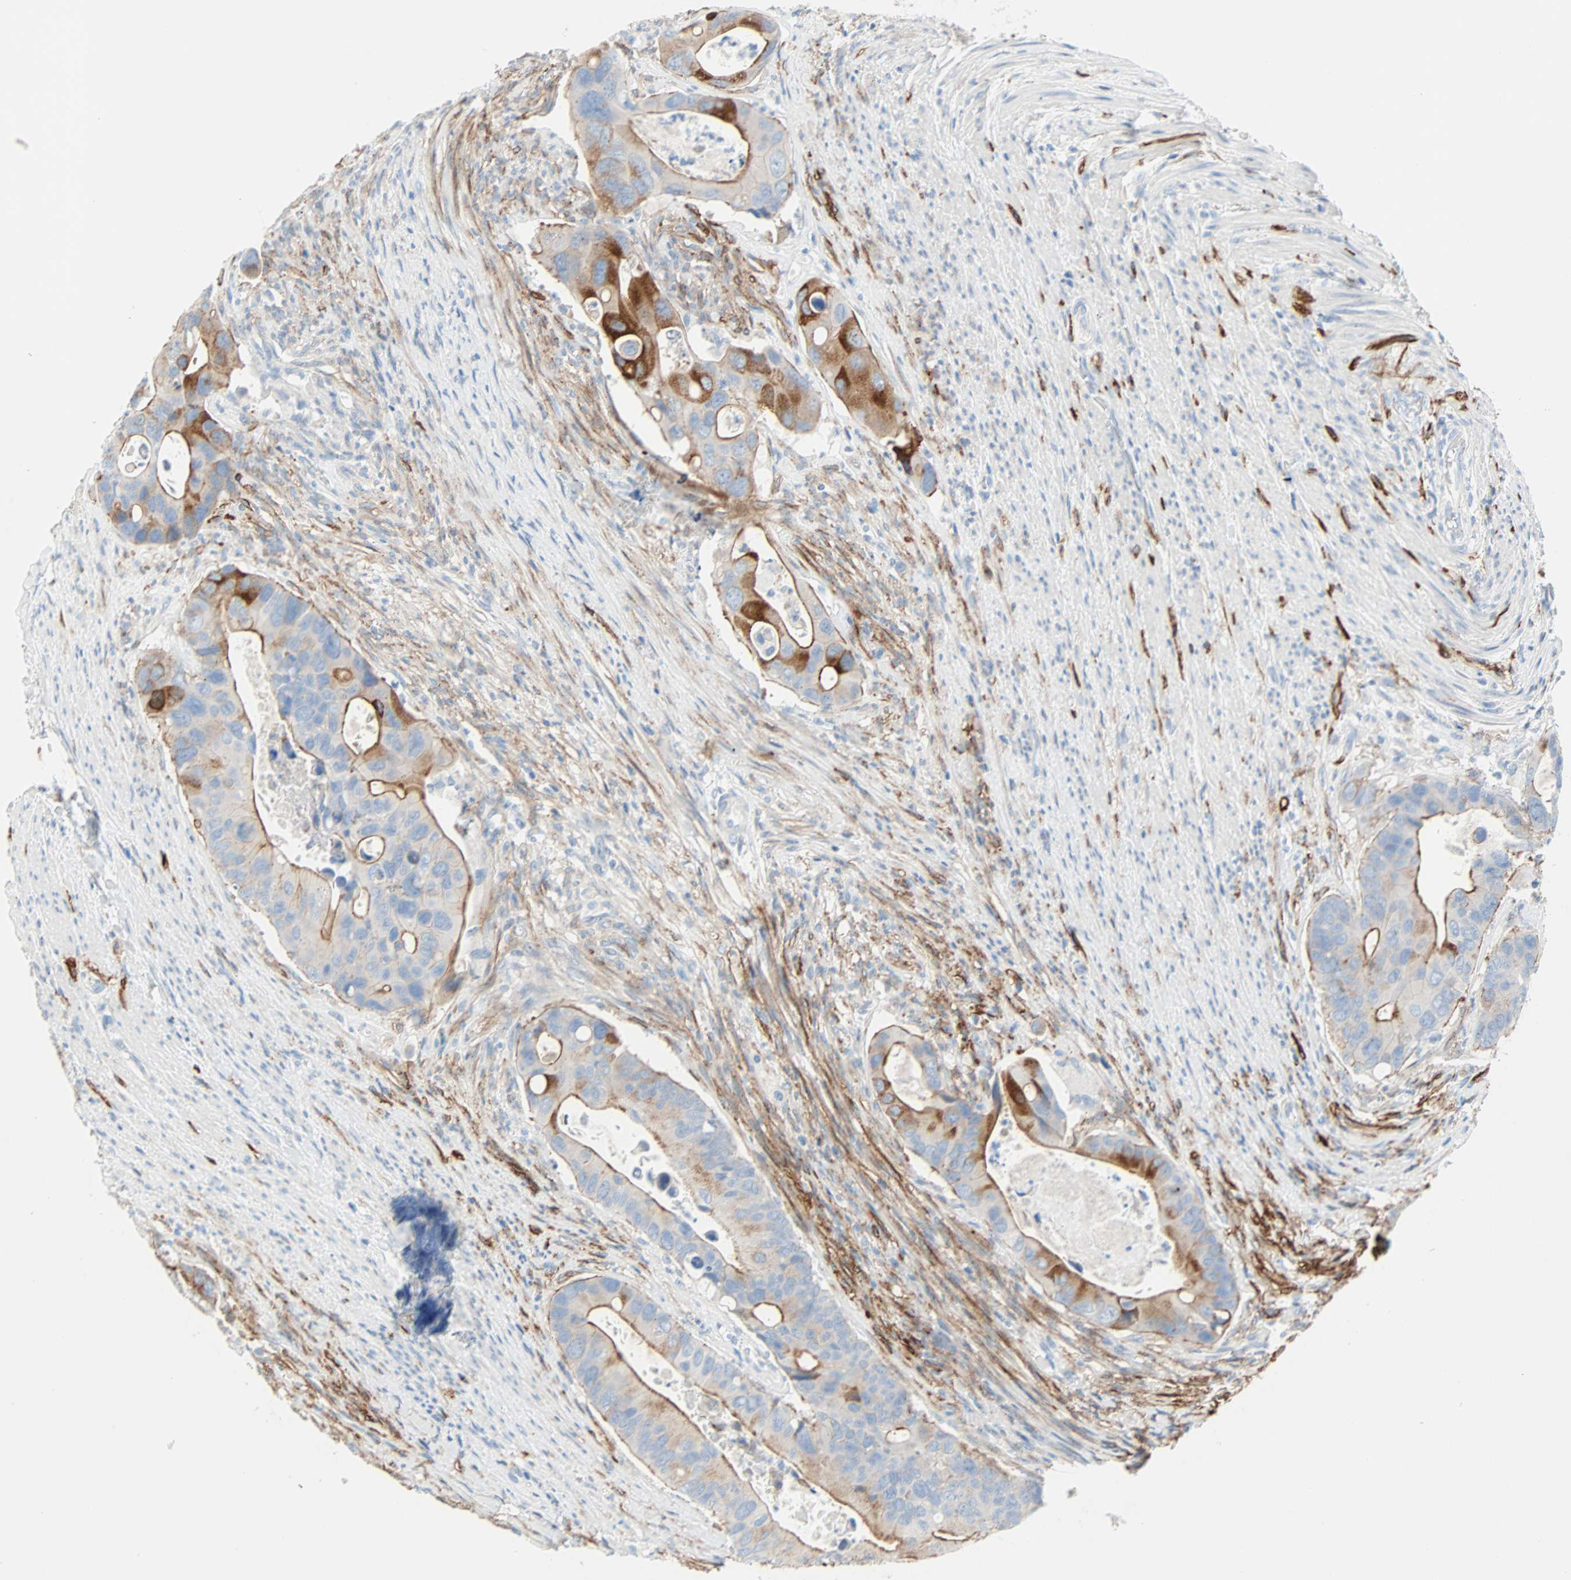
{"staining": {"intensity": "strong", "quantity": "25%-75%", "location": "cytoplasmic/membranous"}, "tissue": "colorectal cancer", "cell_type": "Tumor cells", "image_type": "cancer", "snomed": [{"axis": "morphology", "description": "Adenocarcinoma, NOS"}, {"axis": "topography", "description": "Rectum"}], "caption": "The histopathology image exhibits a brown stain indicating the presence of a protein in the cytoplasmic/membranous of tumor cells in adenocarcinoma (colorectal).", "gene": "PDPN", "patient": {"sex": "female", "age": 57}}